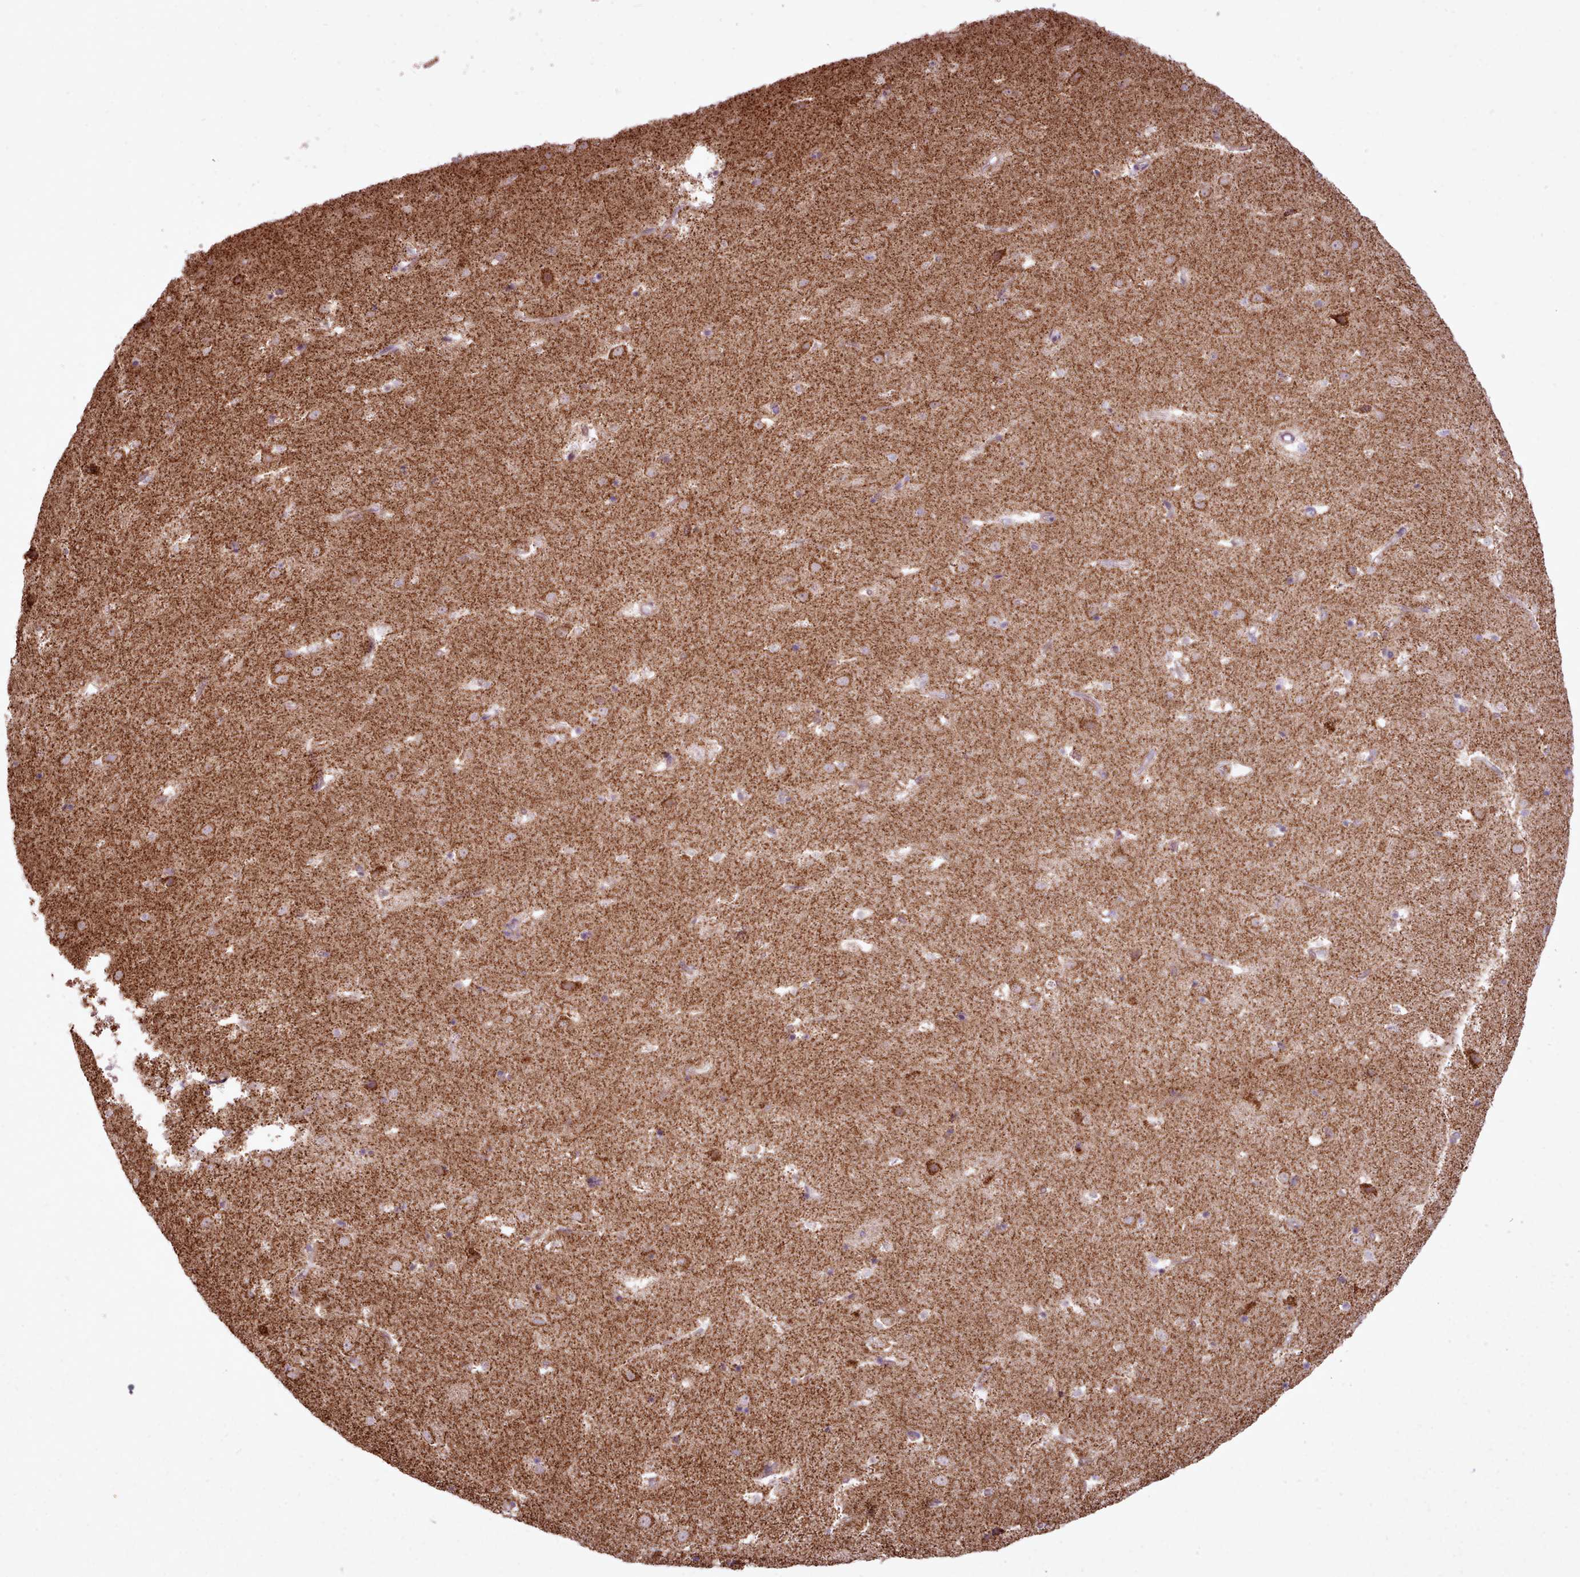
{"staining": {"intensity": "strong", "quantity": "<25%", "location": "cytoplasmic/membranous"}, "tissue": "caudate", "cell_type": "Glial cells", "image_type": "normal", "snomed": [{"axis": "morphology", "description": "Normal tissue, NOS"}, {"axis": "topography", "description": "Lateral ventricle wall"}], "caption": "Immunohistochemistry histopathology image of normal human caudate stained for a protein (brown), which exhibits medium levels of strong cytoplasmic/membranous positivity in about <25% of glial cells.", "gene": "LIN7C", "patient": {"sex": "male", "age": 58}}